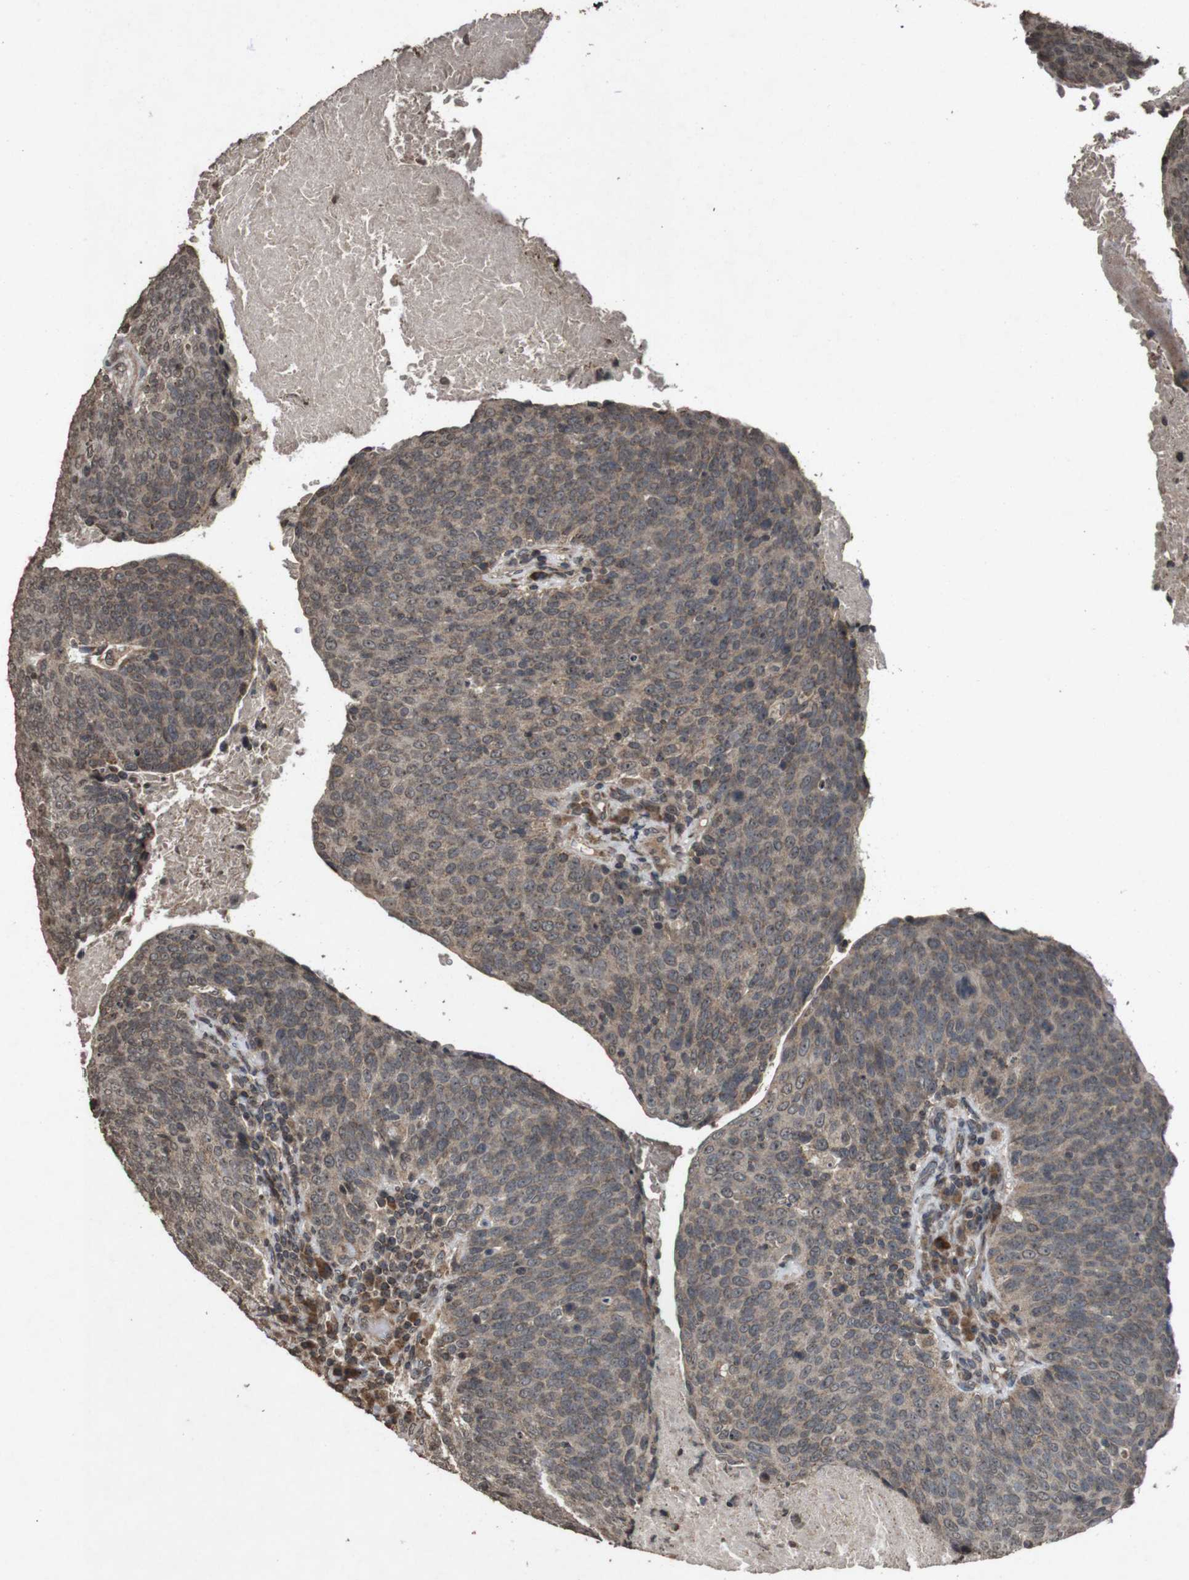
{"staining": {"intensity": "weak", "quantity": ">75%", "location": "cytoplasmic/membranous"}, "tissue": "head and neck cancer", "cell_type": "Tumor cells", "image_type": "cancer", "snomed": [{"axis": "morphology", "description": "Squamous cell carcinoma, NOS"}, {"axis": "morphology", "description": "Squamous cell carcinoma, metastatic, NOS"}, {"axis": "topography", "description": "Lymph node"}, {"axis": "topography", "description": "Head-Neck"}], "caption": "Head and neck squamous cell carcinoma stained for a protein (brown) reveals weak cytoplasmic/membranous positive positivity in about >75% of tumor cells.", "gene": "SORL1", "patient": {"sex": "male", "age": 62}}